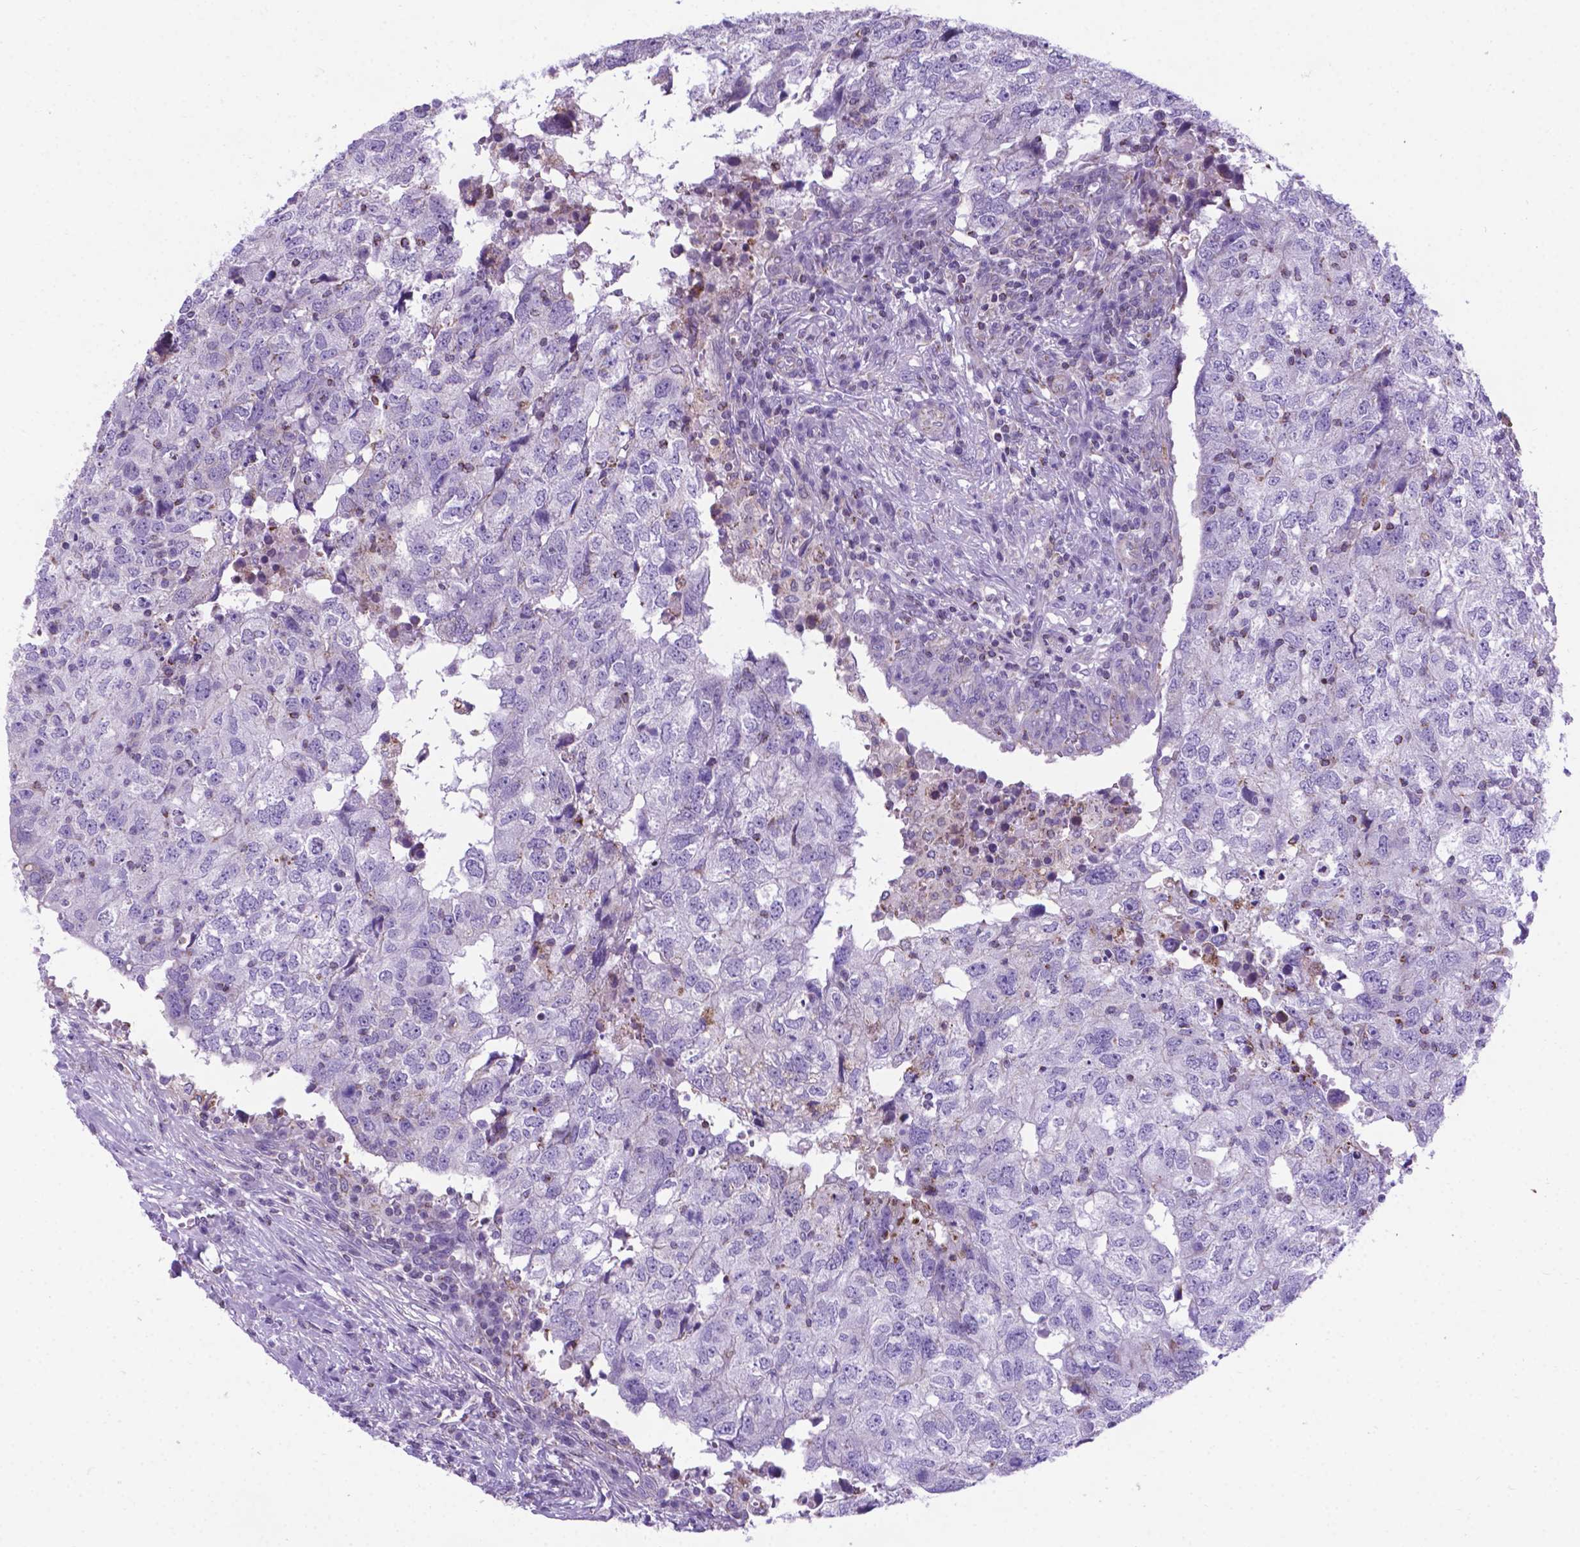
{"staining": {"intensity": "negative", "quantity": "none", "location": "none"}, "tissue": "breast cancer", "cell_type": "Tumor cells", "image_type": "cancer", "snomed": [{"axis": "morphology", "description": "Duct carcinoma"}, {"axis": "topography", "description": "Breast"}], "caption": "Tumor cells show no significant expression in breast cancer (invasive ductal carcinoma). (IHC, brightfield microscopy, high magnification).", "gene": "POU3F3", "patient": {"sex": "female", "age": 30}}